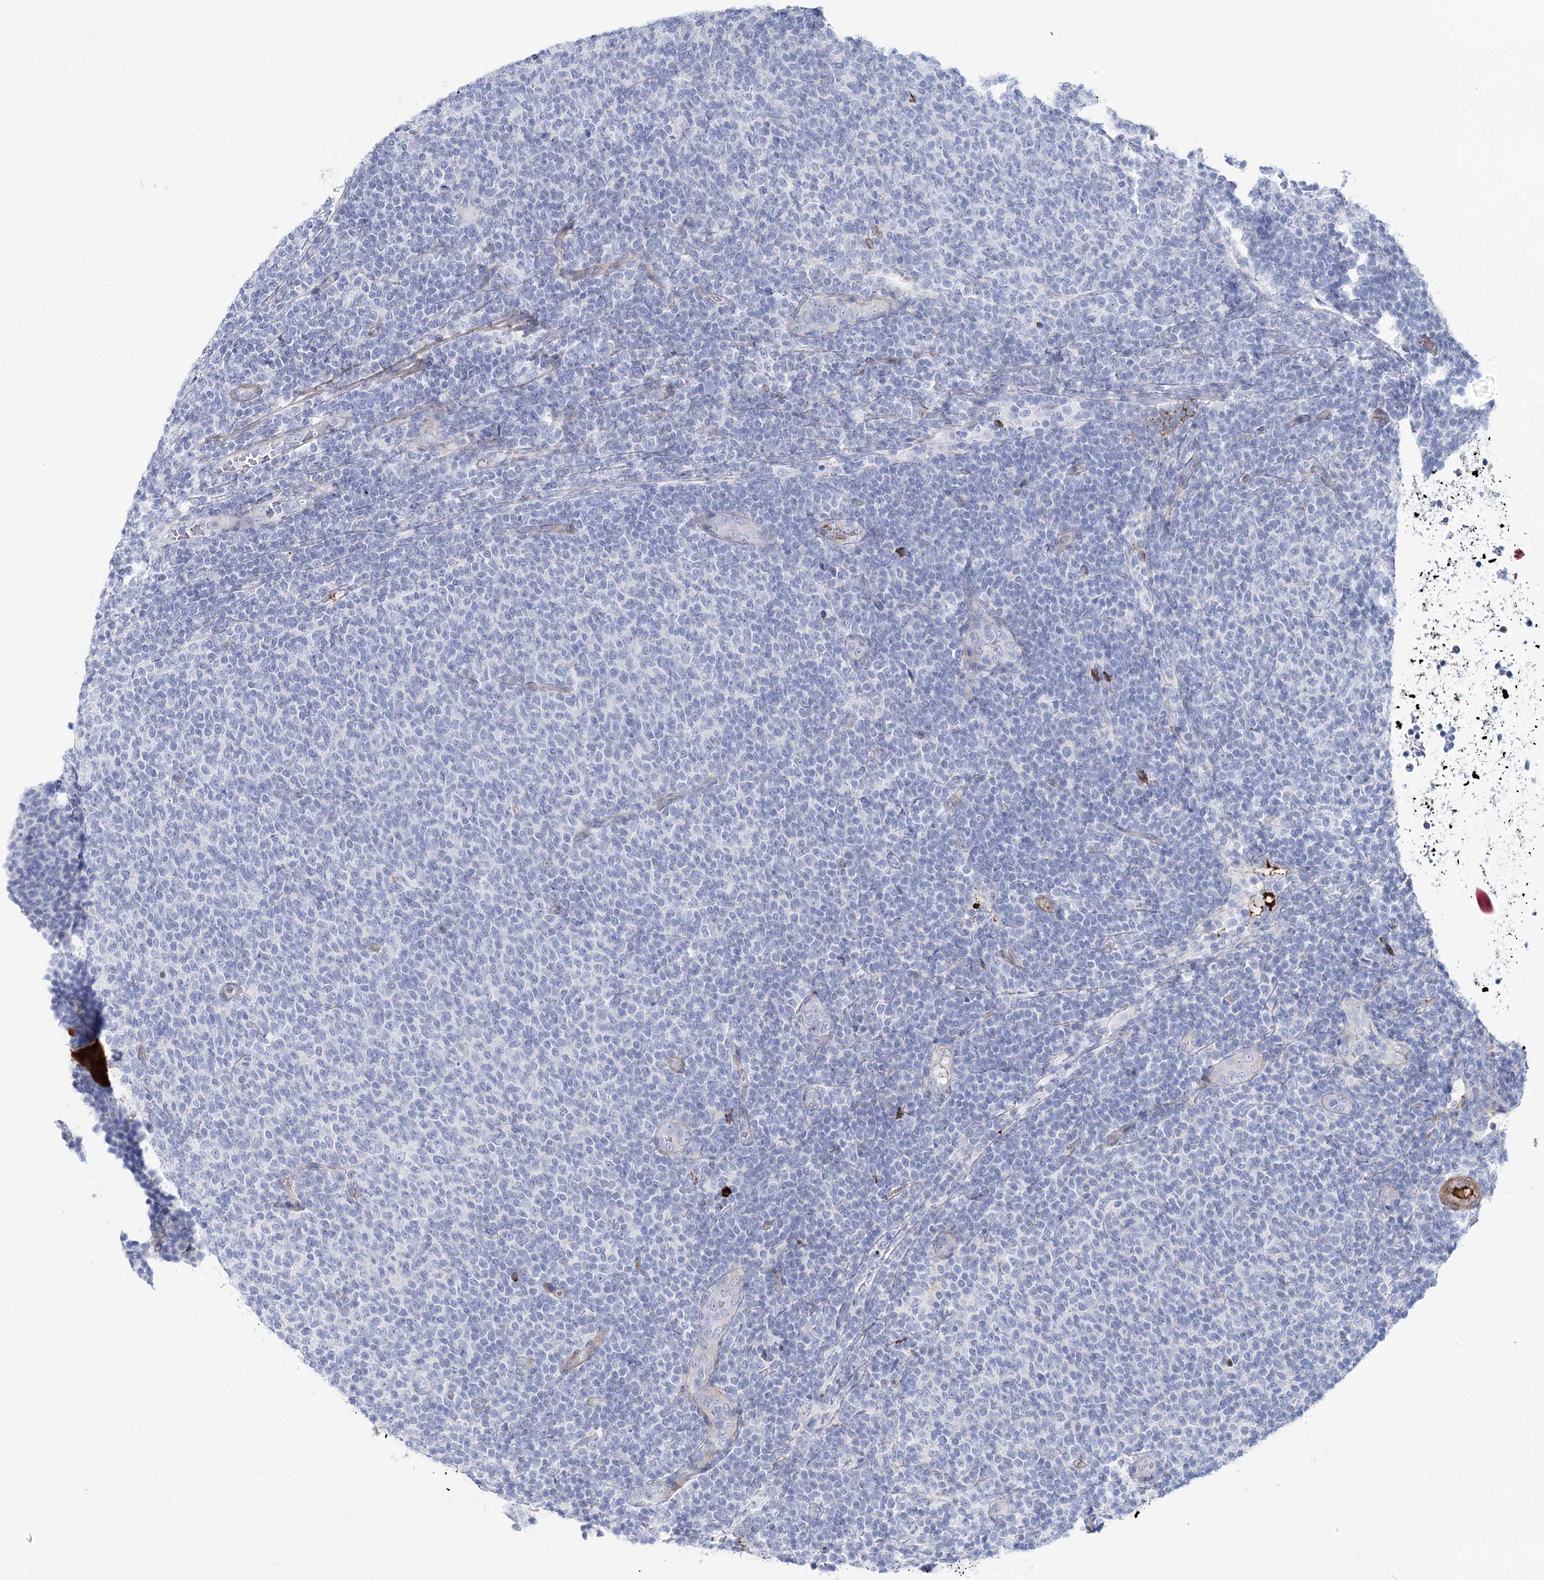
{"staining": {"intensity": "negative", "quantity": "none", "location": "none"}, "tissue": "lymphoma", "cell_type": "Tumor cells", "image_type": "cancer", "snomed": [{"axis": "morphology", "description": "Malignant lymphoma, non-Hodgkin's type, Low grade"}, {"axis": "topography", "description": "Lymph node"}], "caption": "There is no significant staining in tumor cells of lymphoma.", "gene": "ANKRD23", "patient": {"sex": "male", "age": 66}}